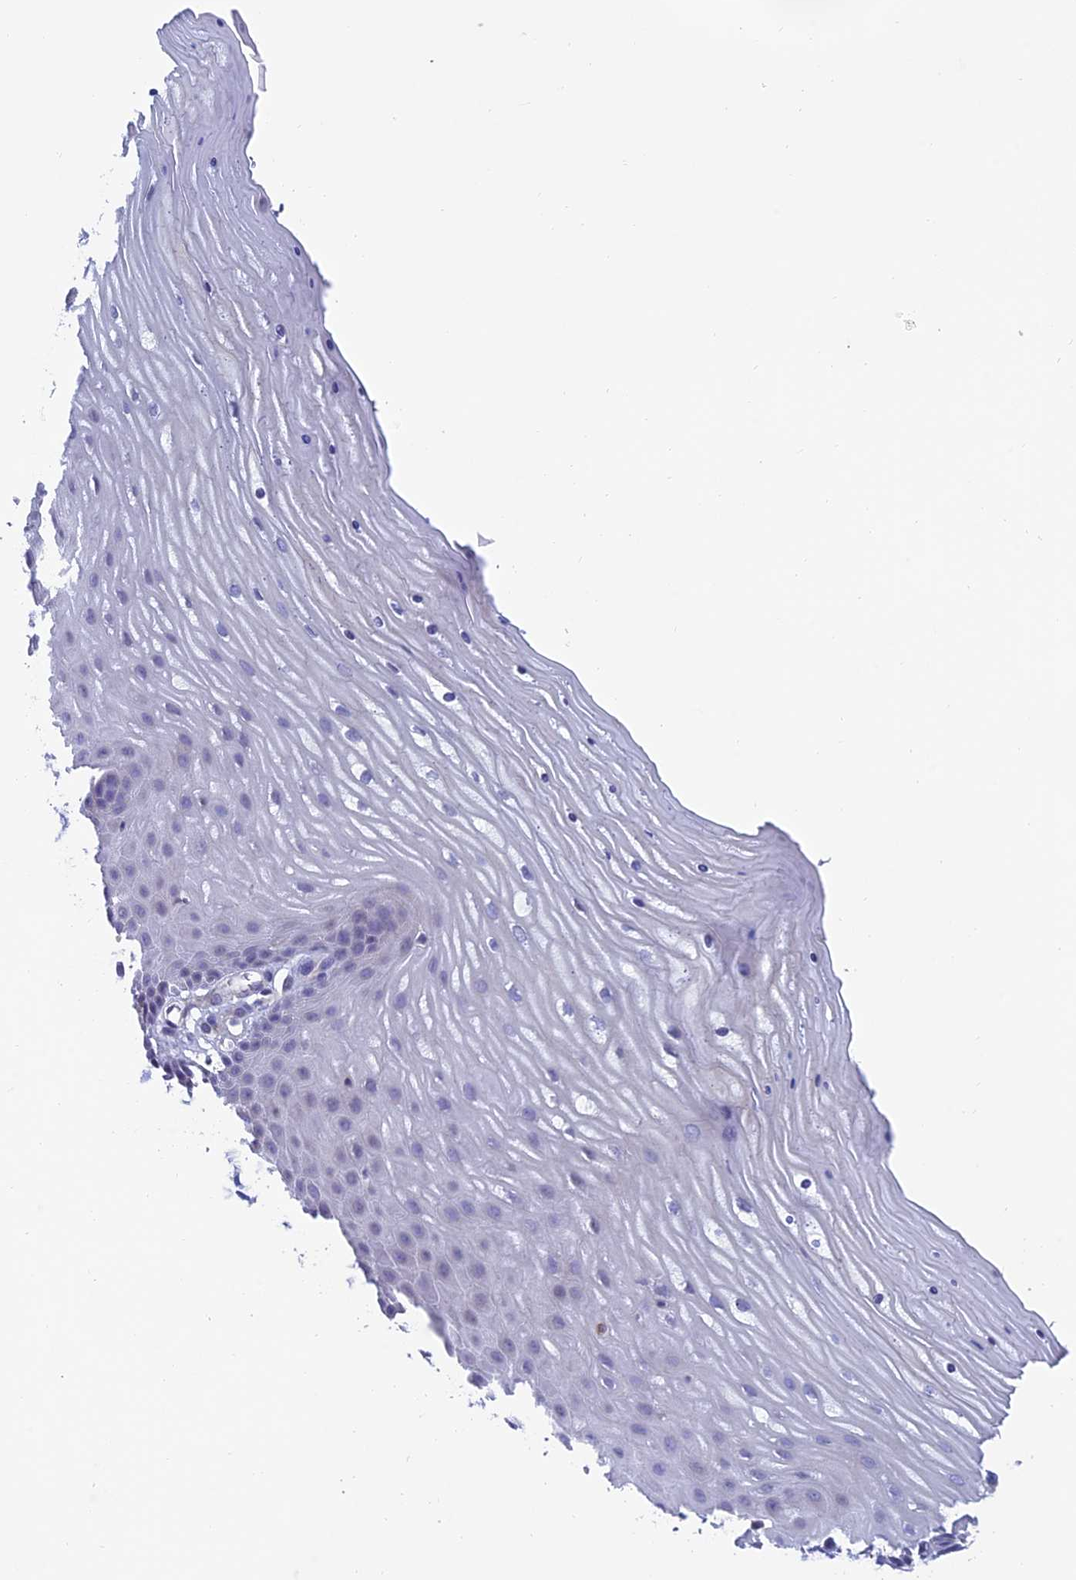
{"staining": {"intensity": "negative", "quantity": "none", "location": "none"}, "tissue": "cervix", "cell_type": "Glandular cells", "image_type": "normal", "snomed": [{"axis": "morphology", "description": "Normal tissue, NOS"}, {"axis": "topography", "description": "Cervix"}], "caption": "Glandular cells show no significant staining in benign cervix. The staining is performed using DAB (3,3'-diaminobenzidine) brown chromogen with nuclei counter-stained in using hematoxylin.", "gene": "FAM178B", "patient": {"sex": "female", "age": 55}}